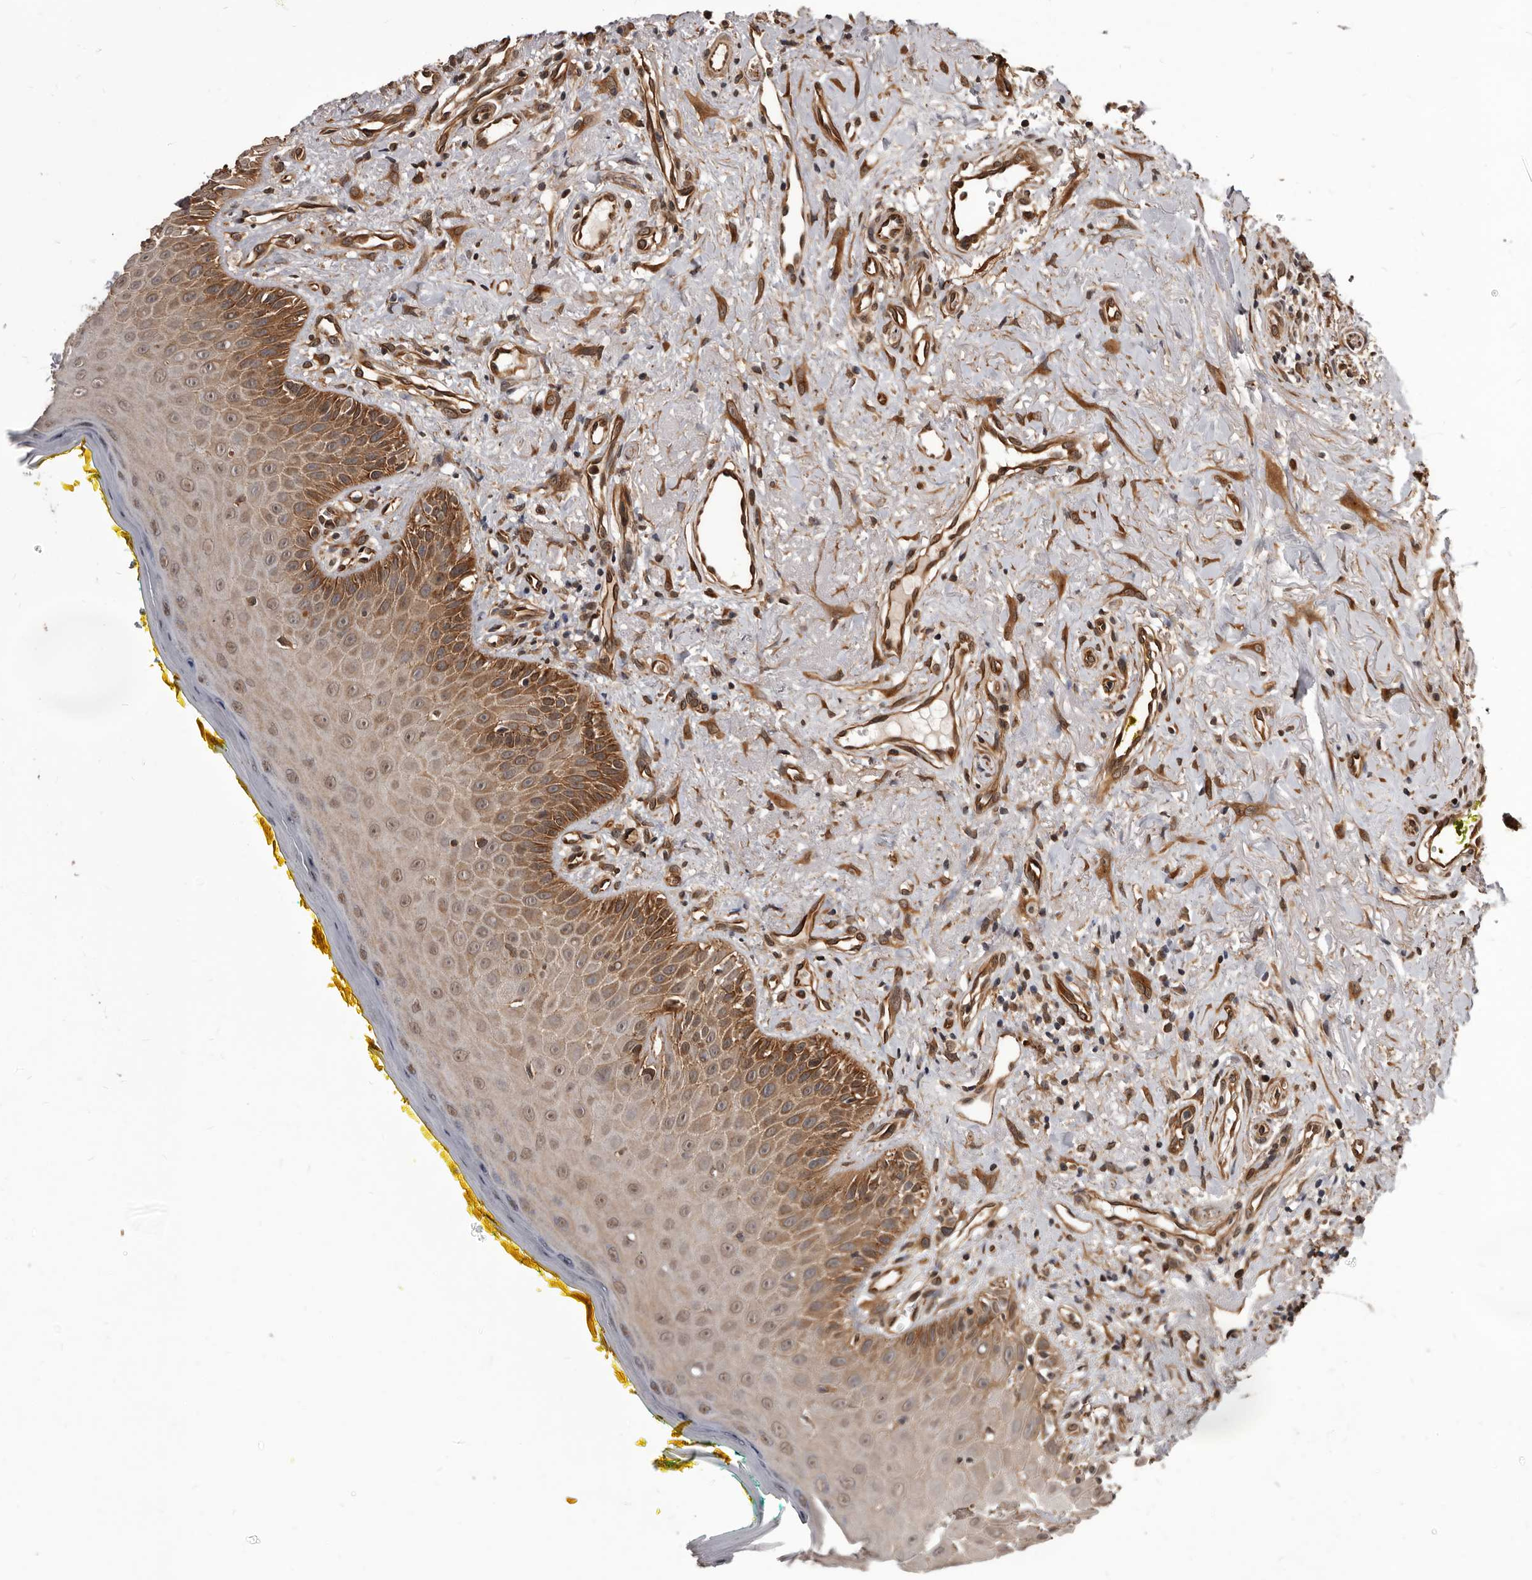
{"staining": {"intensity": "moderate", "quantity": ">75%", "location": "cytoplasmic/membranous,nuclear"}, "tissue": "oral mucosa", "cell_type": "Squamous epithelial cells", "image_type": "normal", "snomed": [{"axis": "morphology", "description": "Normal tissue, NOS"}, {"axis": "topography", "description": "Oral tissue"}], "caption": "Immunohistochemistry image of benign oral mucosa: oral mucosa stained using IHC exhibits medium levels of moderate protein expression localized specifically in the cytoplasmic/membranous,nuclear of squamous epithelial cells, appearing as a cytoplasmic/membranous,nuclear brown color.", "gene": "ADAMTS20", "patient": {"sex": "female", "age": 70}}